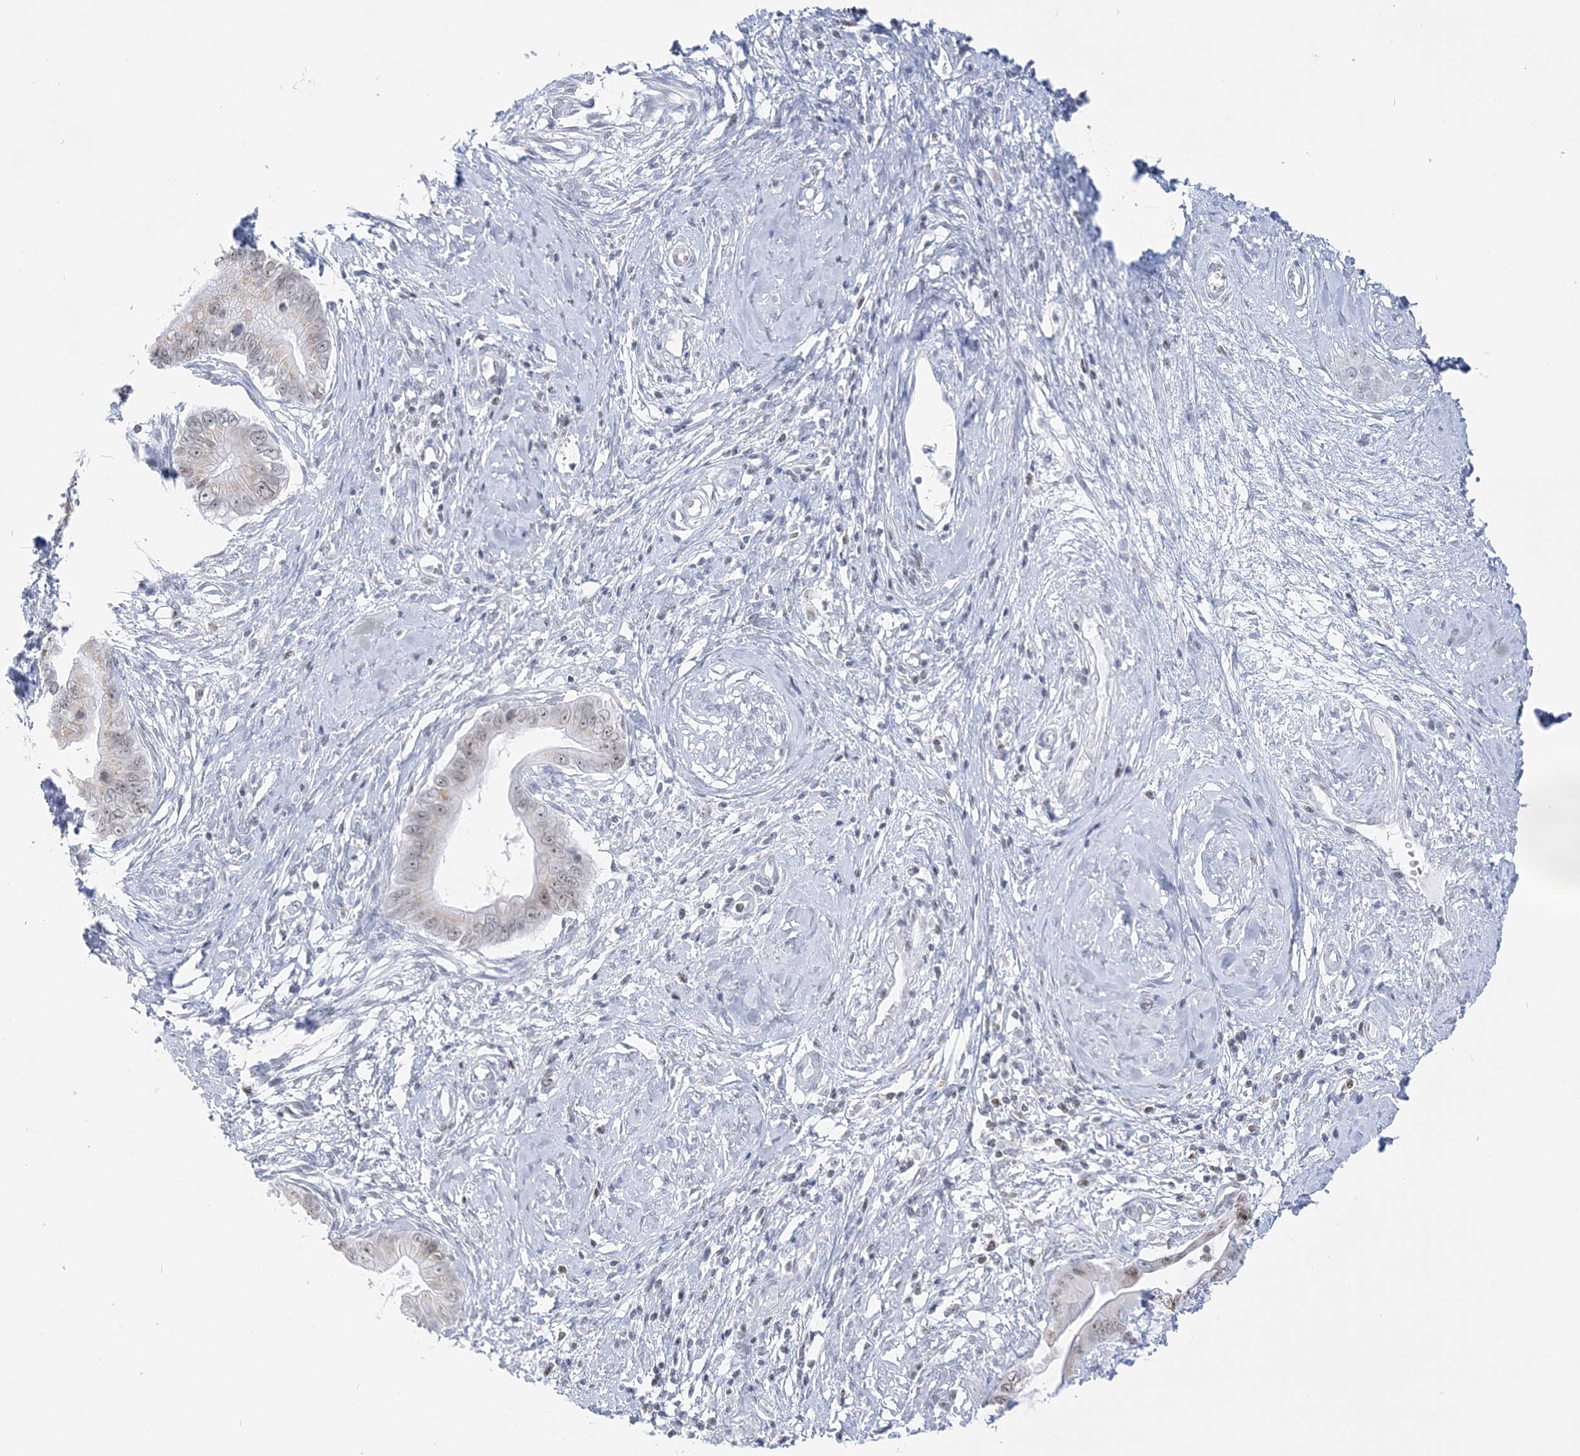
{"staining": {"intensity": "weak", "quantity": "<25%", "location": "nuclear"}, "tissue": "cervical cancer", "cell_type": "Tumor cells", "image_type": "cancer", "snomed": [{"axis": "morphology", "description": "Adenocarcinoma, NOS"}, {"axis": "topography", "description": "Cervix"}], "caption": "This is an immunohistochemistry micrograph of human cervical adenocarcinoma. There is no expression in tumor cells.", "gene": "DDX21", "patient": {"sex": "female", "age": 44}}